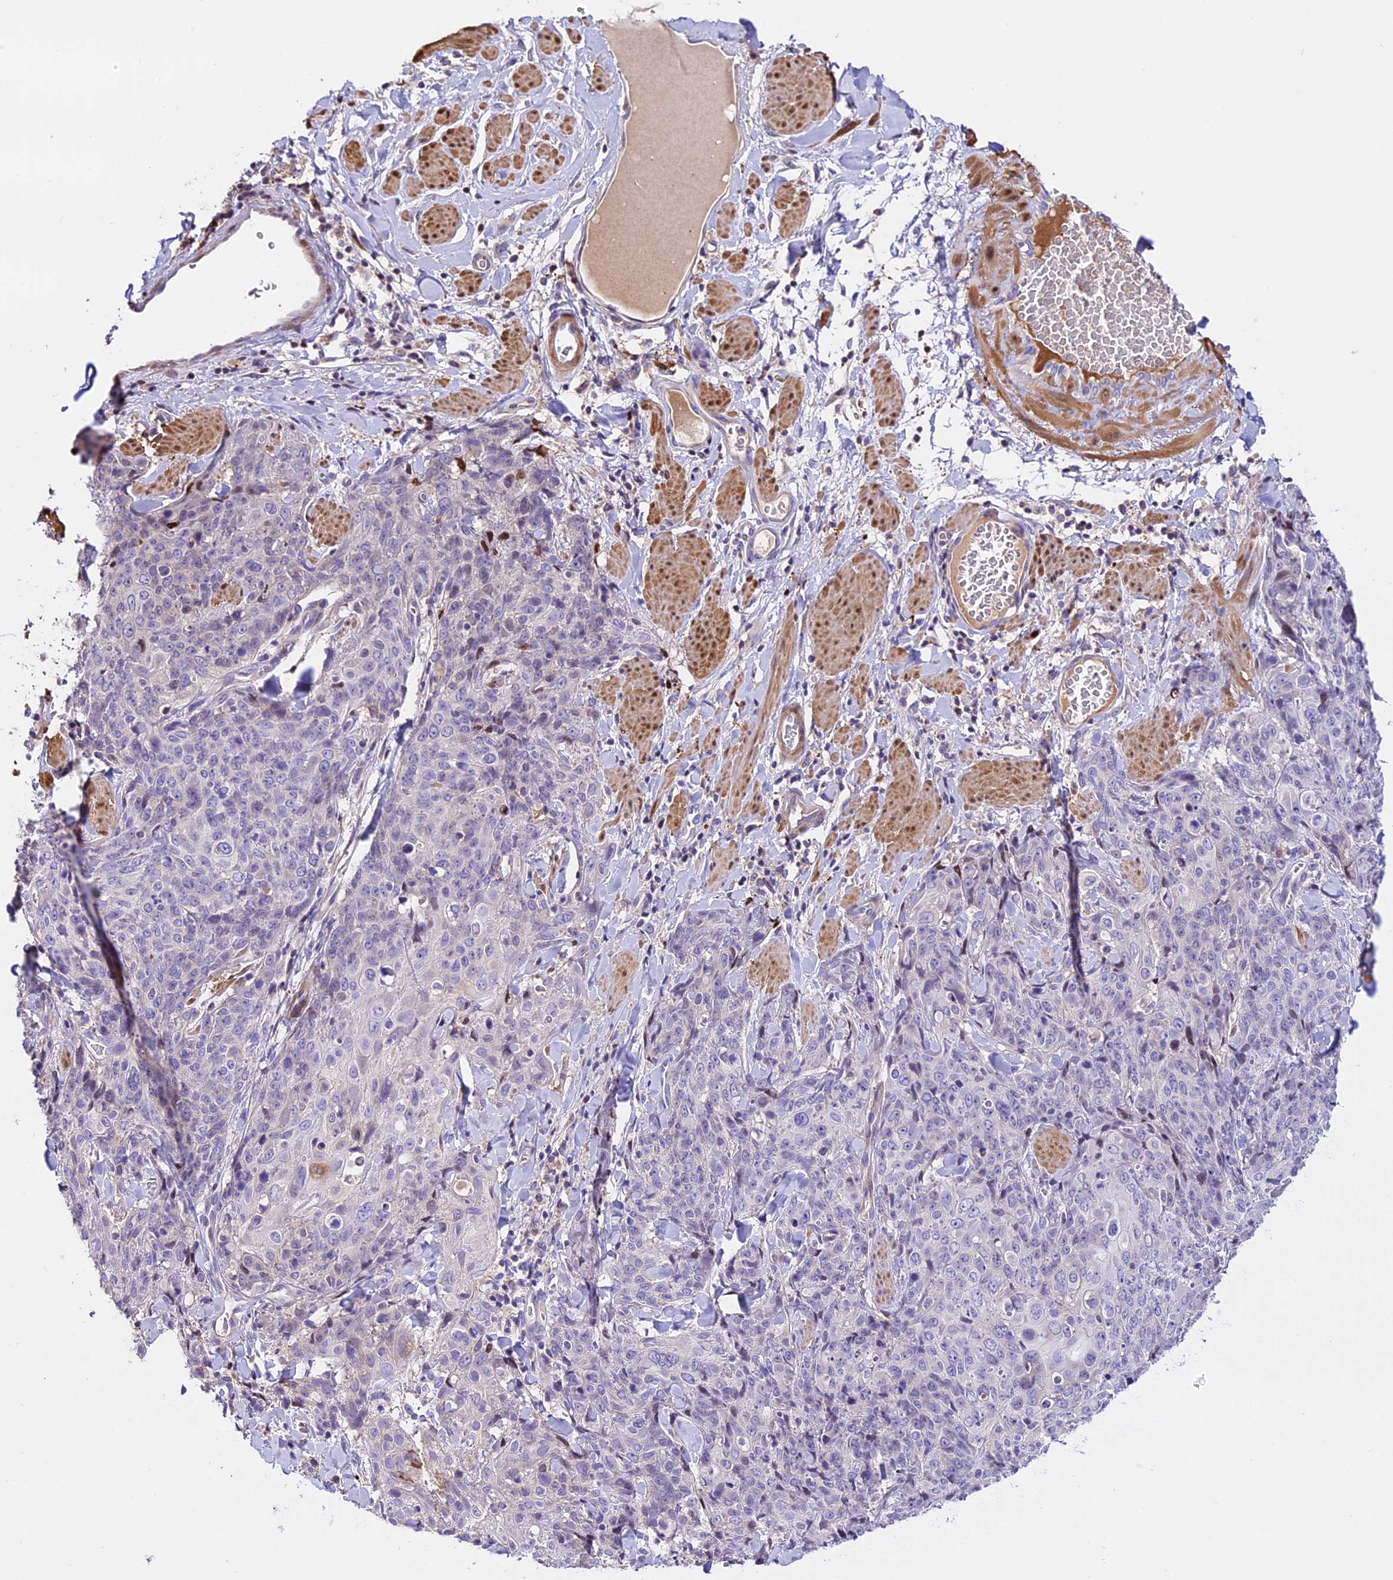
{"staining": {"intensity": "negative", "quantity": "none", "location": "none"}, "tissue": "skin cancer", "cell_type": "Tumor cells", "image_type": "cancer", "snomed": [{"axis": "morphology", "description": "Squamous cell carcinoma, NOS"}, {"axis": "topography", "description": "Skin"}, {"axis": "topography", "description": "Vulva"}], "caption": "Immunohistochemical staining of human skin squamous cell carcinoma shows no significant staining in tumor cells.", "gene": "MAP3K7CL", "patient": {"sex": "female", "age": 85}}